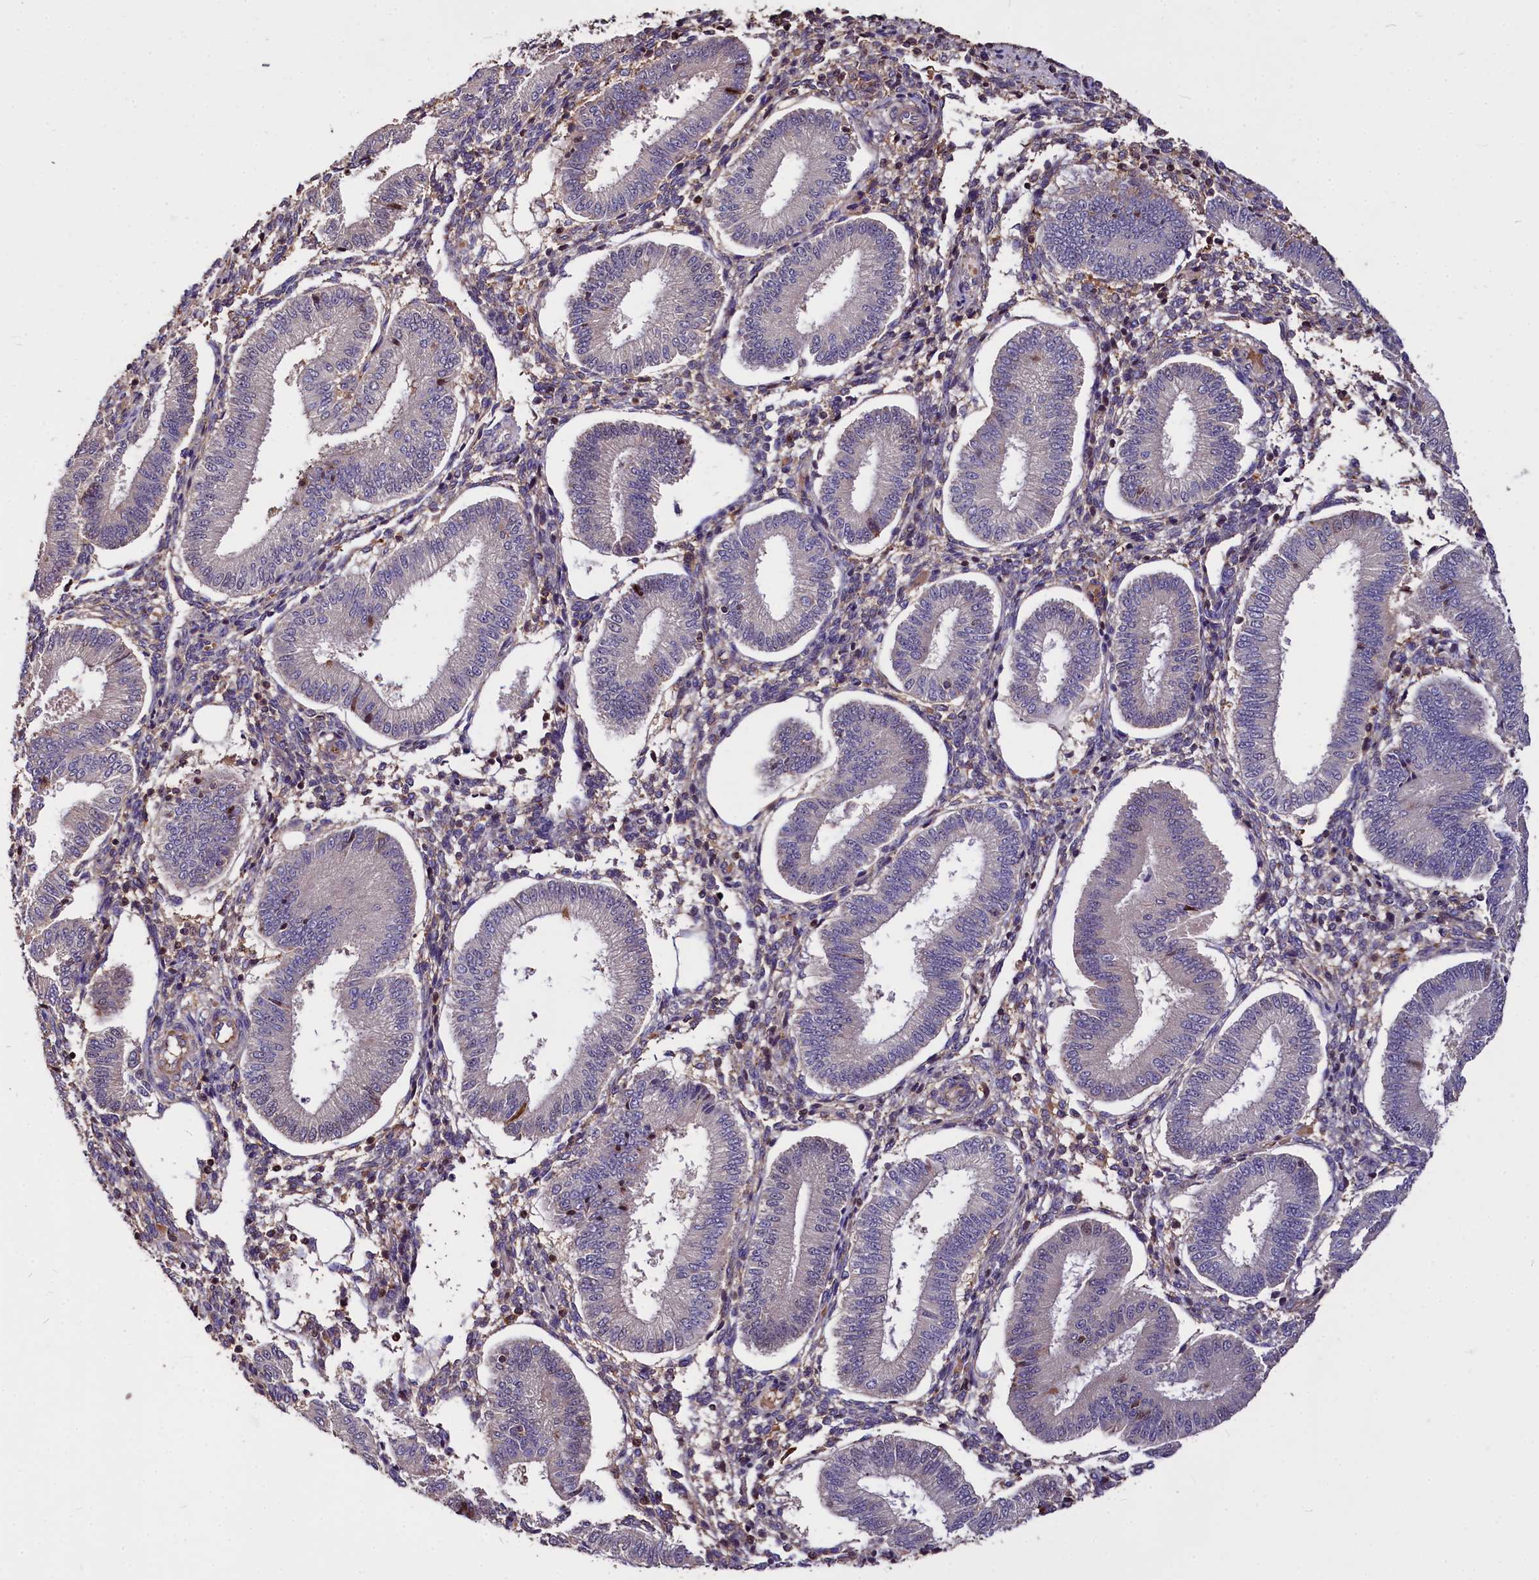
{"staining": {"intensity": "negative", "quantity": "none", "location": "none"}, "tissue": "endometrium", "cell_type": "Cells in endometrial stroma", "image_type": "normal", "snomed": [{"axis": "morphology", "description": "Normal tissue, NOS"}, {"axis": "topography", "description": "Endometrium"}], "caption": "Immunohistochemical staining of benign endometrium reveals no significant positivity in cells in endometrial stroma.", "gene": "ATG101", "patient": {"sex": "female", "age": 39}}